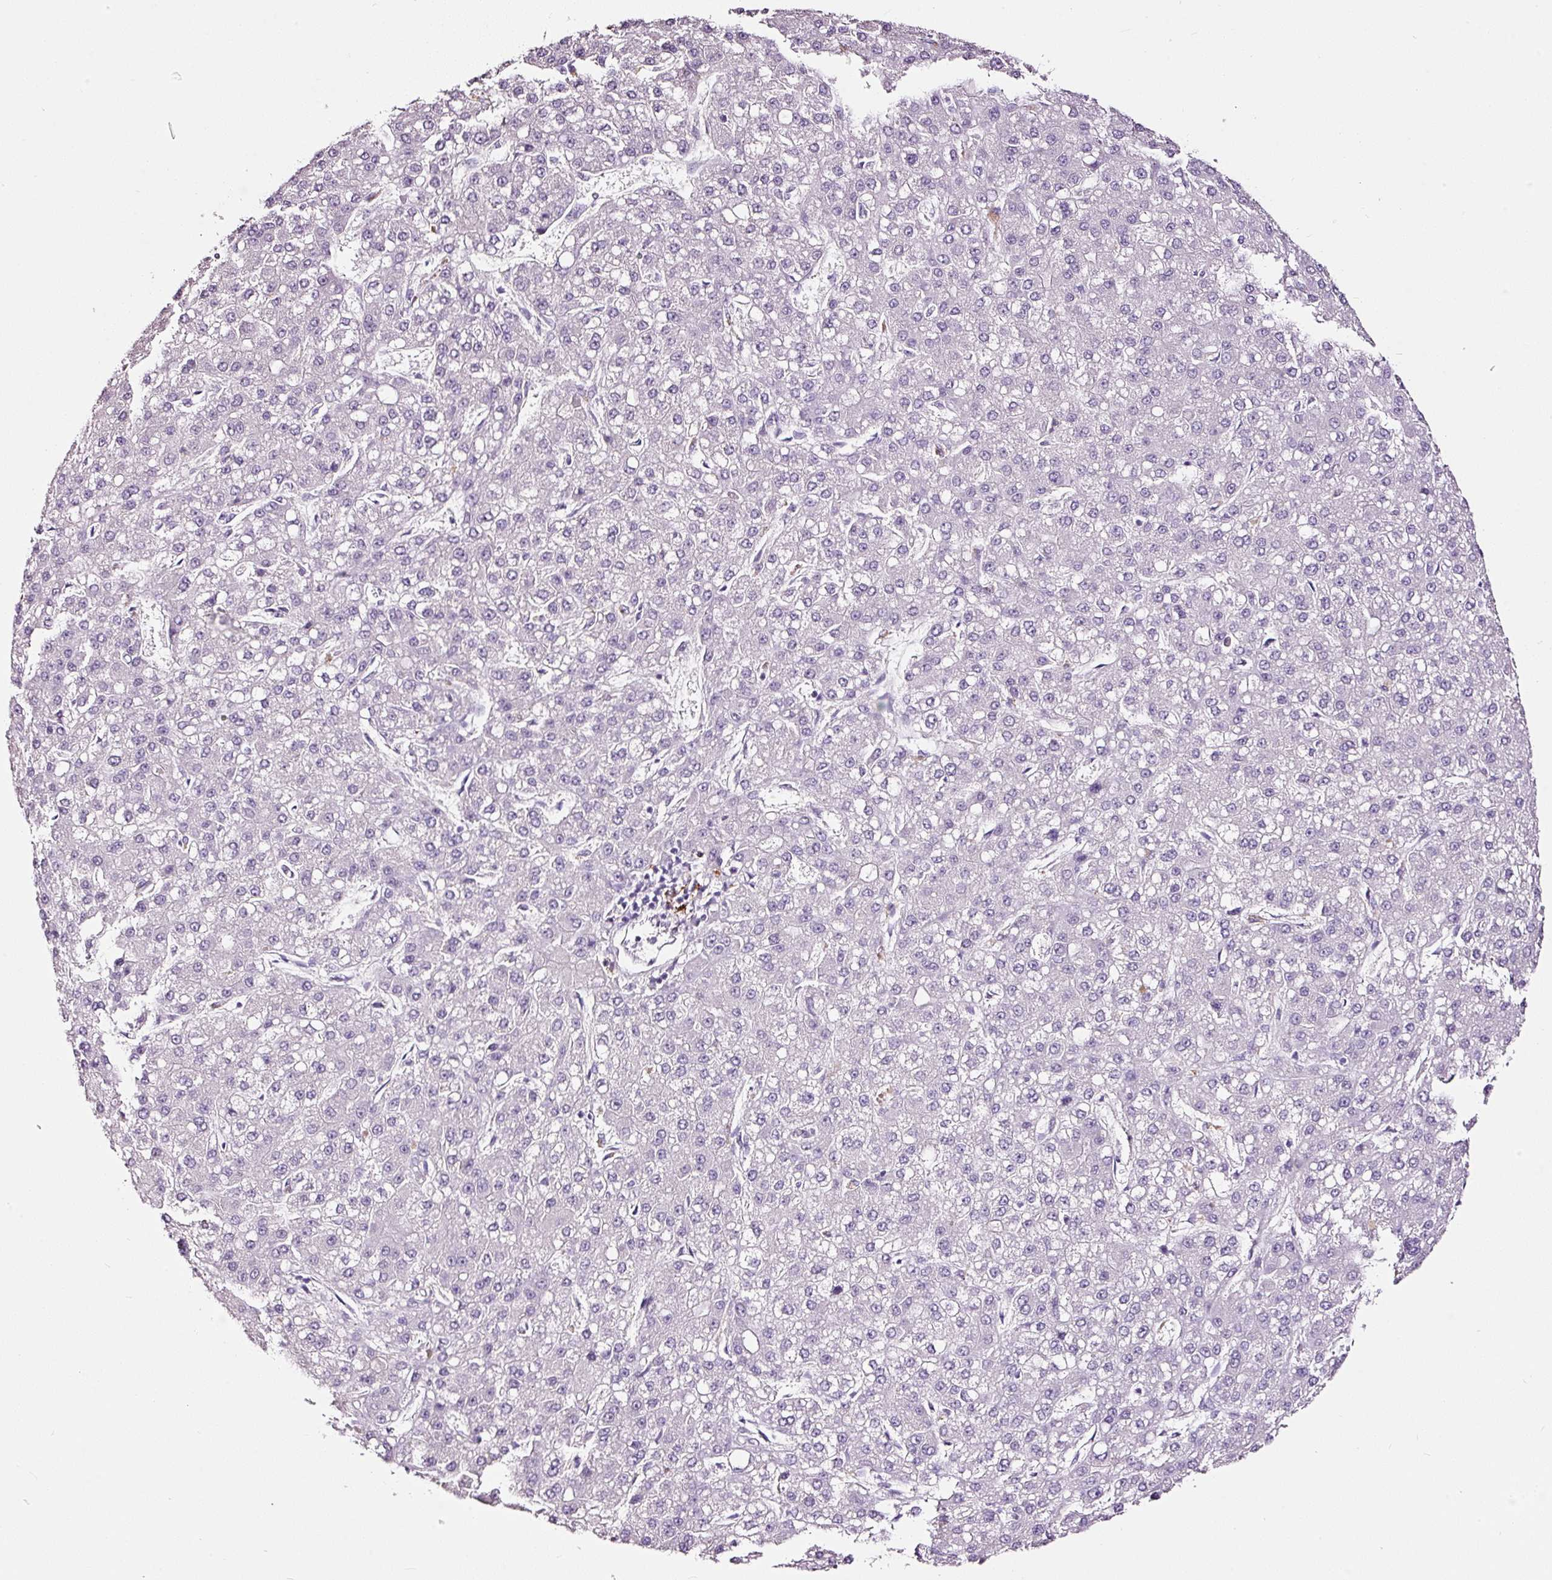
{"staining": {"intensity": "negative", "quantity": "none", "location": "none"}, "tissue": "liver cancer", "cell_type": "Tumor cells", "image_type": "cancer", "snomed": [{"axis": "morphology", "description": "Carcinoma, Hepatocellular, NOS"}, {"axis": "topography", "description": "Liver"}], "caption": "Tumor cells are negative for protein expression in human liver cancer.", "gene": "LAMP3", "patient": {"sex": "male", "age": 67}}